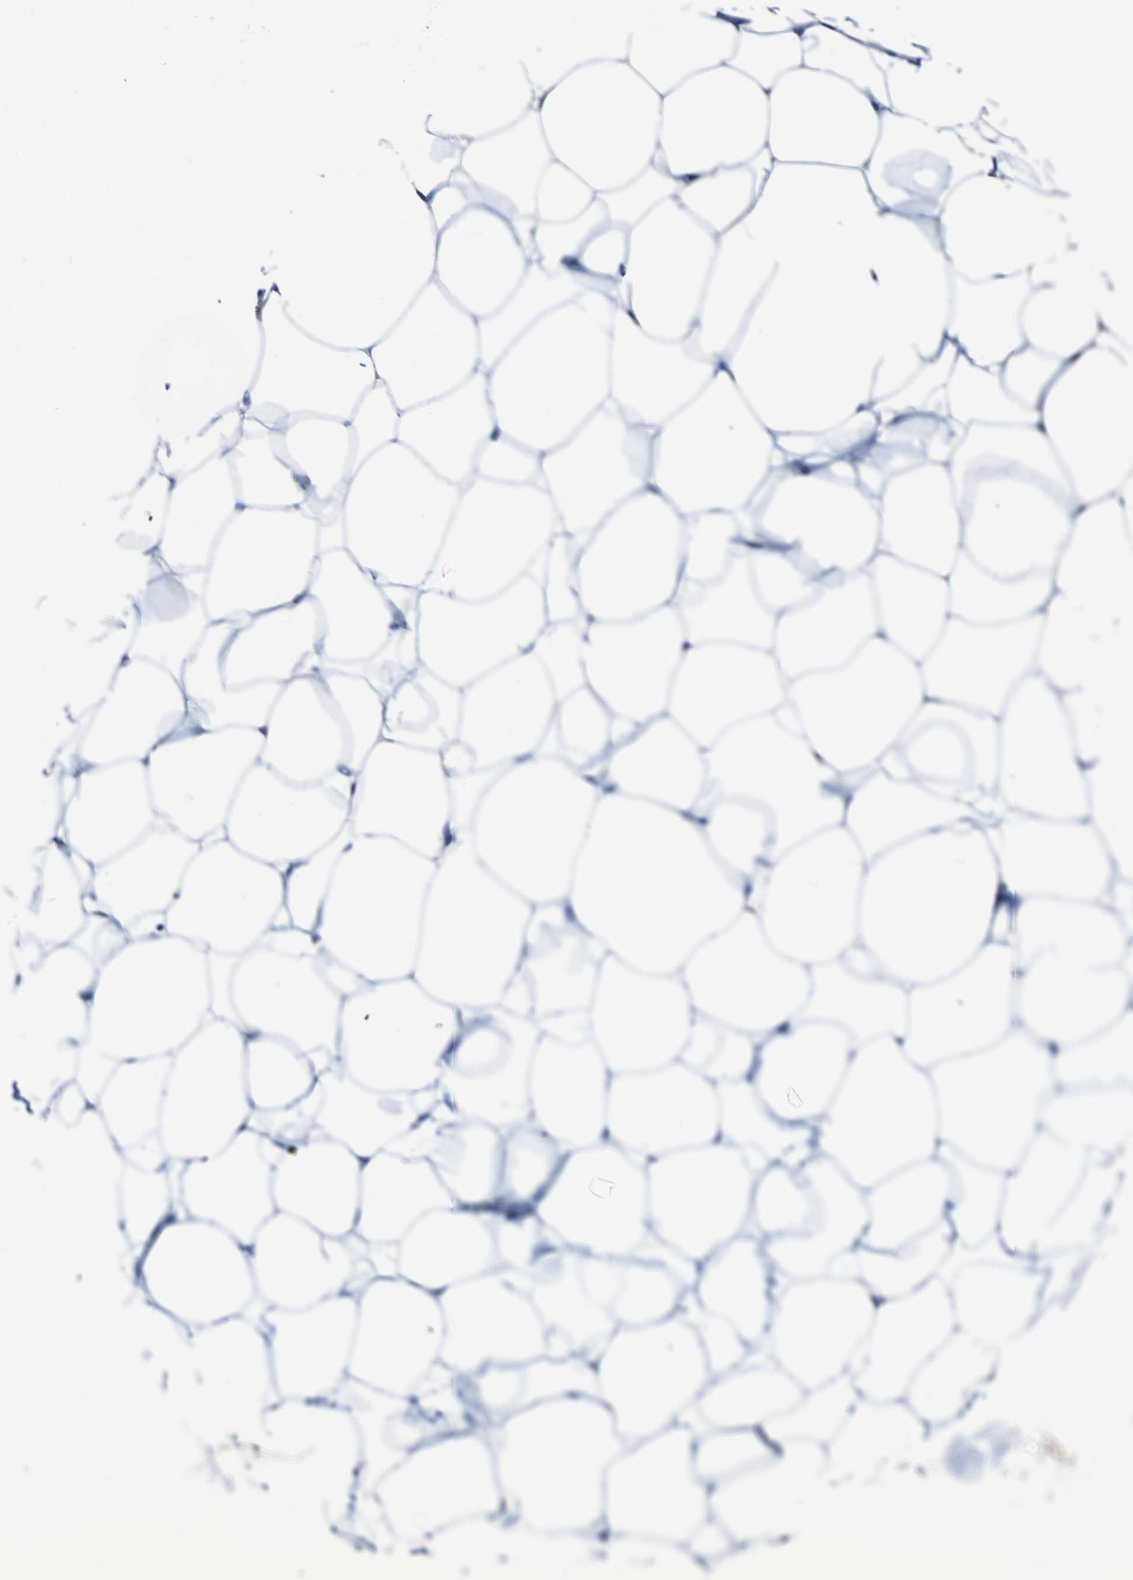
{"staining": {"intensity": "negative", "quantity": "none", "location": "none"}, "tissue": "adipose tissue", "cell_type": "Adipocytes", "image_type": "normal", "snomed": [{"axis": "morphology", "description": "Normal tissue, NOS"}, {"axis": "topography", "description": "Breast"}, {"axis": "topography", "description": "Adipose tissue"}], "caption": "Human adipose tissue stained for a protein using immunohistochemistry shows no positivity in adipocytes.", "gene": "GCM1", "patient": {"sex": "female", "age": 25}}